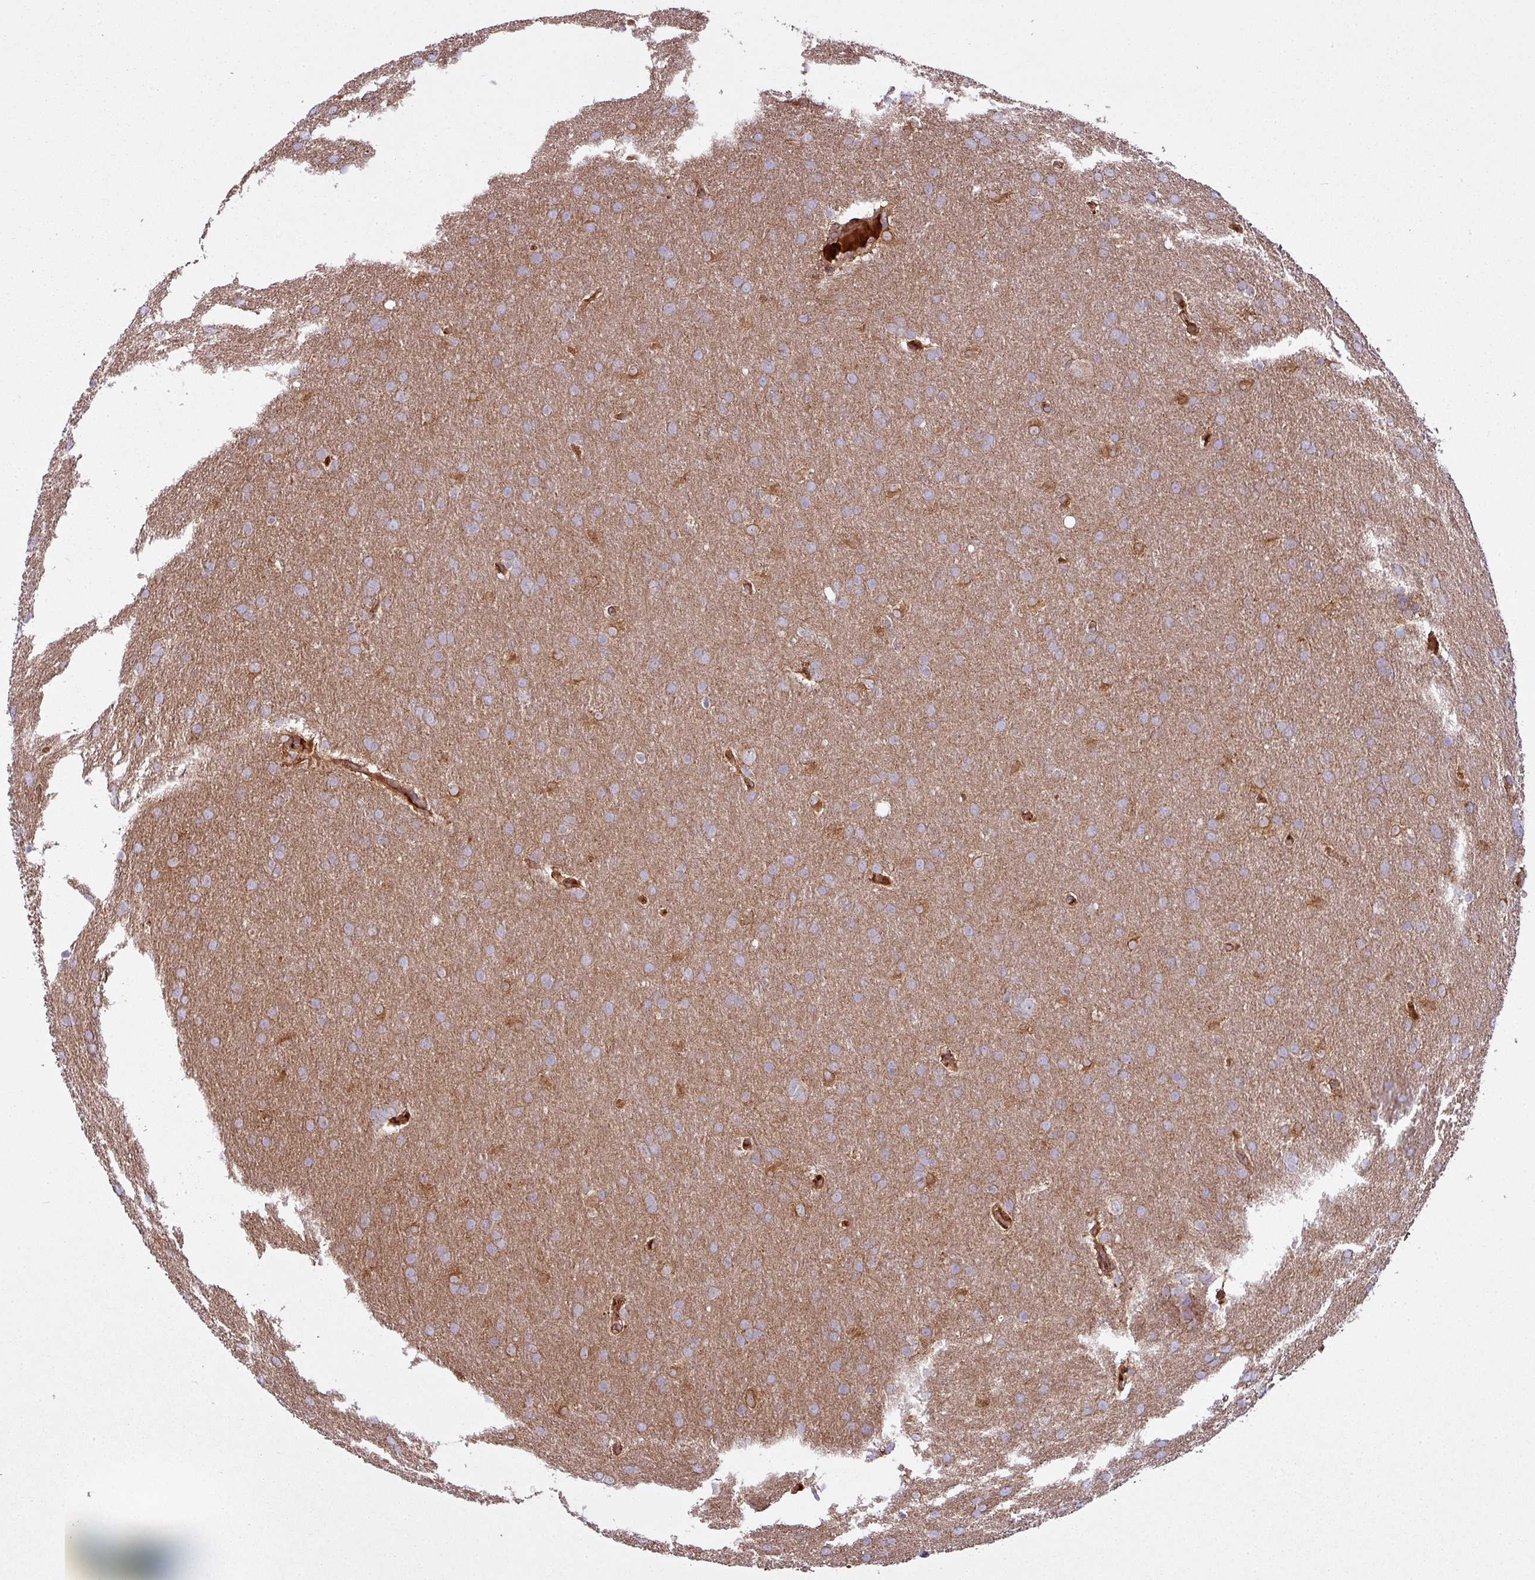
{"staining": {"intensity": "moderate", "quantity": ">75%", "location": "cytoplasmic/membranous"}, "tissue": "glioma", "cell_type": "Tumor cells", "image_type": "cancer", "snomed": [{"axis": "morphology", "description": "Glioma, malignant, Low grade"}, {"axis": "topography", "description": "Brain"}], "caption": "A brown stain highlights moderate cytoplasmic/membranous staining of a protein in human low-grade glioma (malignant) tumor cells. (brown staining indicates protein expression, while blue staining denotes nuclei).", "gene": "SNRNP25", "patient": {"sex": "female", "age": 32}}